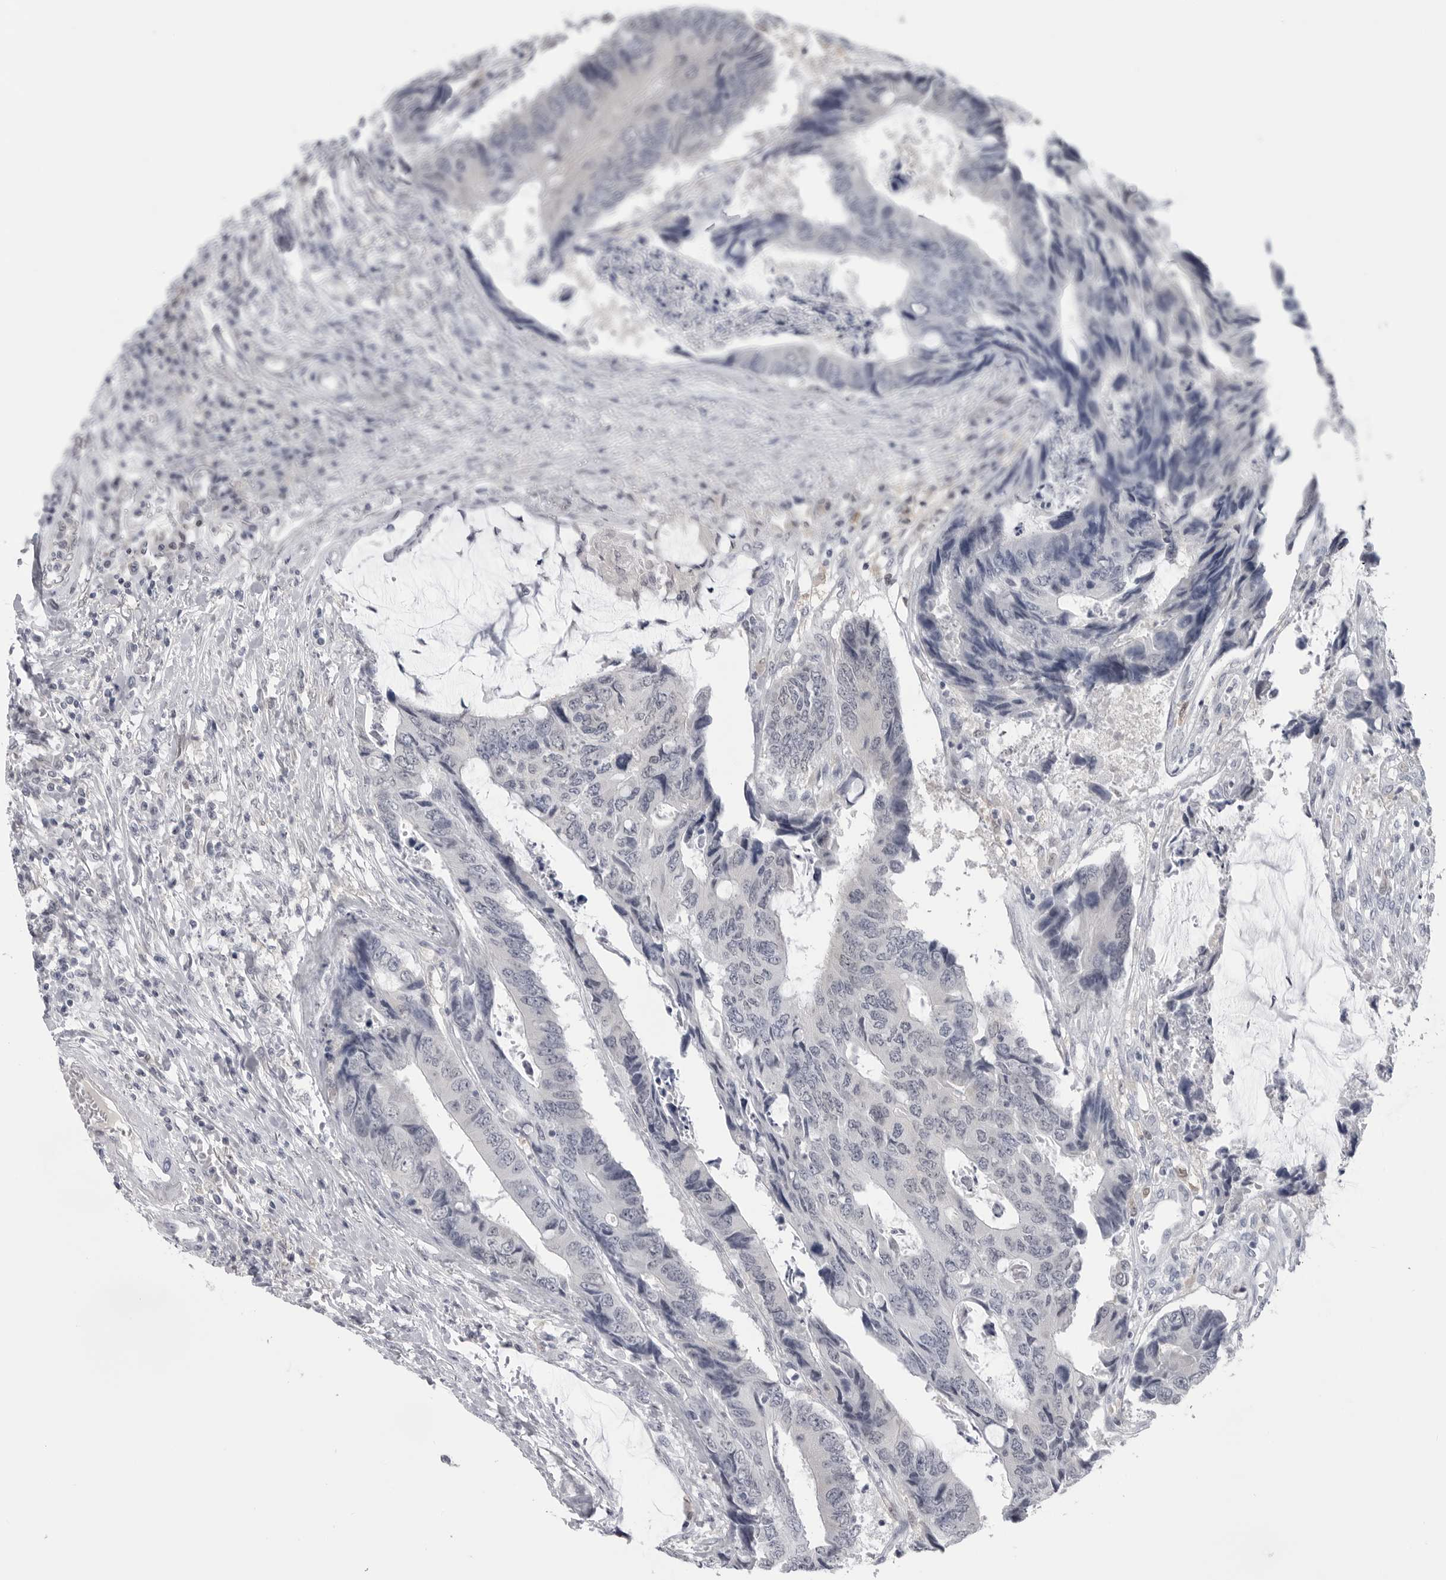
{"staining": {"intensity": "negative", "quantity": "none", "location": "none"}, "tissue": "colorectal cancer", "cell_type": "Tumor cells", "image_type": "cancer", "snomed": [{"axis": "morphology", "description": "Adenocarcinoma, NOS"}, {"axis": "topography", "description": "Rectum"}], "caption": "IHC image of colorectal adenocarcinoma stained for a protein (brown), which displays no staining in tumor cells.", "gene": "PNPO", "patient": {"sex": "male", "age": 84}}